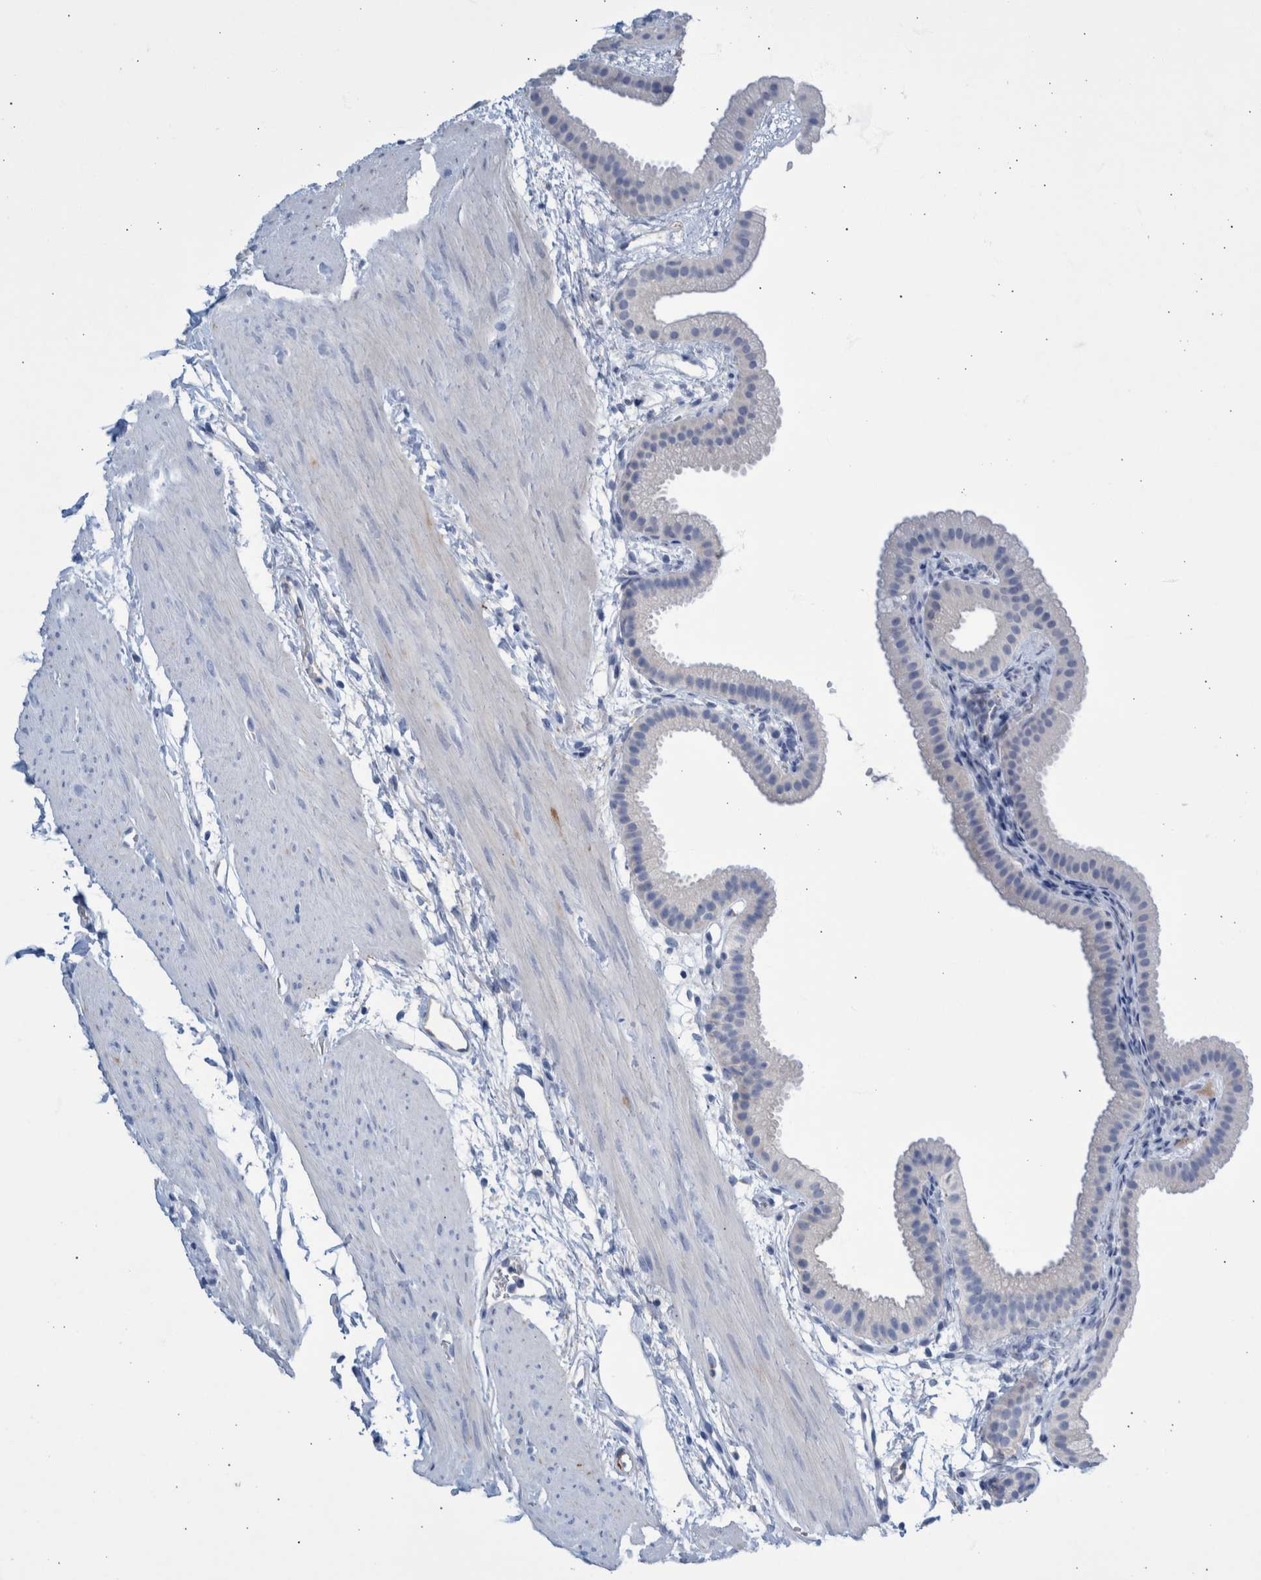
{"staining": {"intensity": "negative", "quantity": "none", "location": "none"}, "tissue": "gallbladder", "cell_type": "Glandular cells", "image_type": "normal", "snomed": [{"axis": "morphology", "description": "Normal tissue, NOS"}, {"axis": "topography", "description": "Gallbladder"}], "caption": "This image is of benign gallbladder stained with immunohistochemistry to label a protein in brown with the nuclei are counter-stained blue. There is no positivity in glandular cells. (DAB (3,3'-diaminobenzidine) immunohistochemistry, high magnification).", "gene": "SLC34A3", "patient": {"sex": "female", "age": 64}}